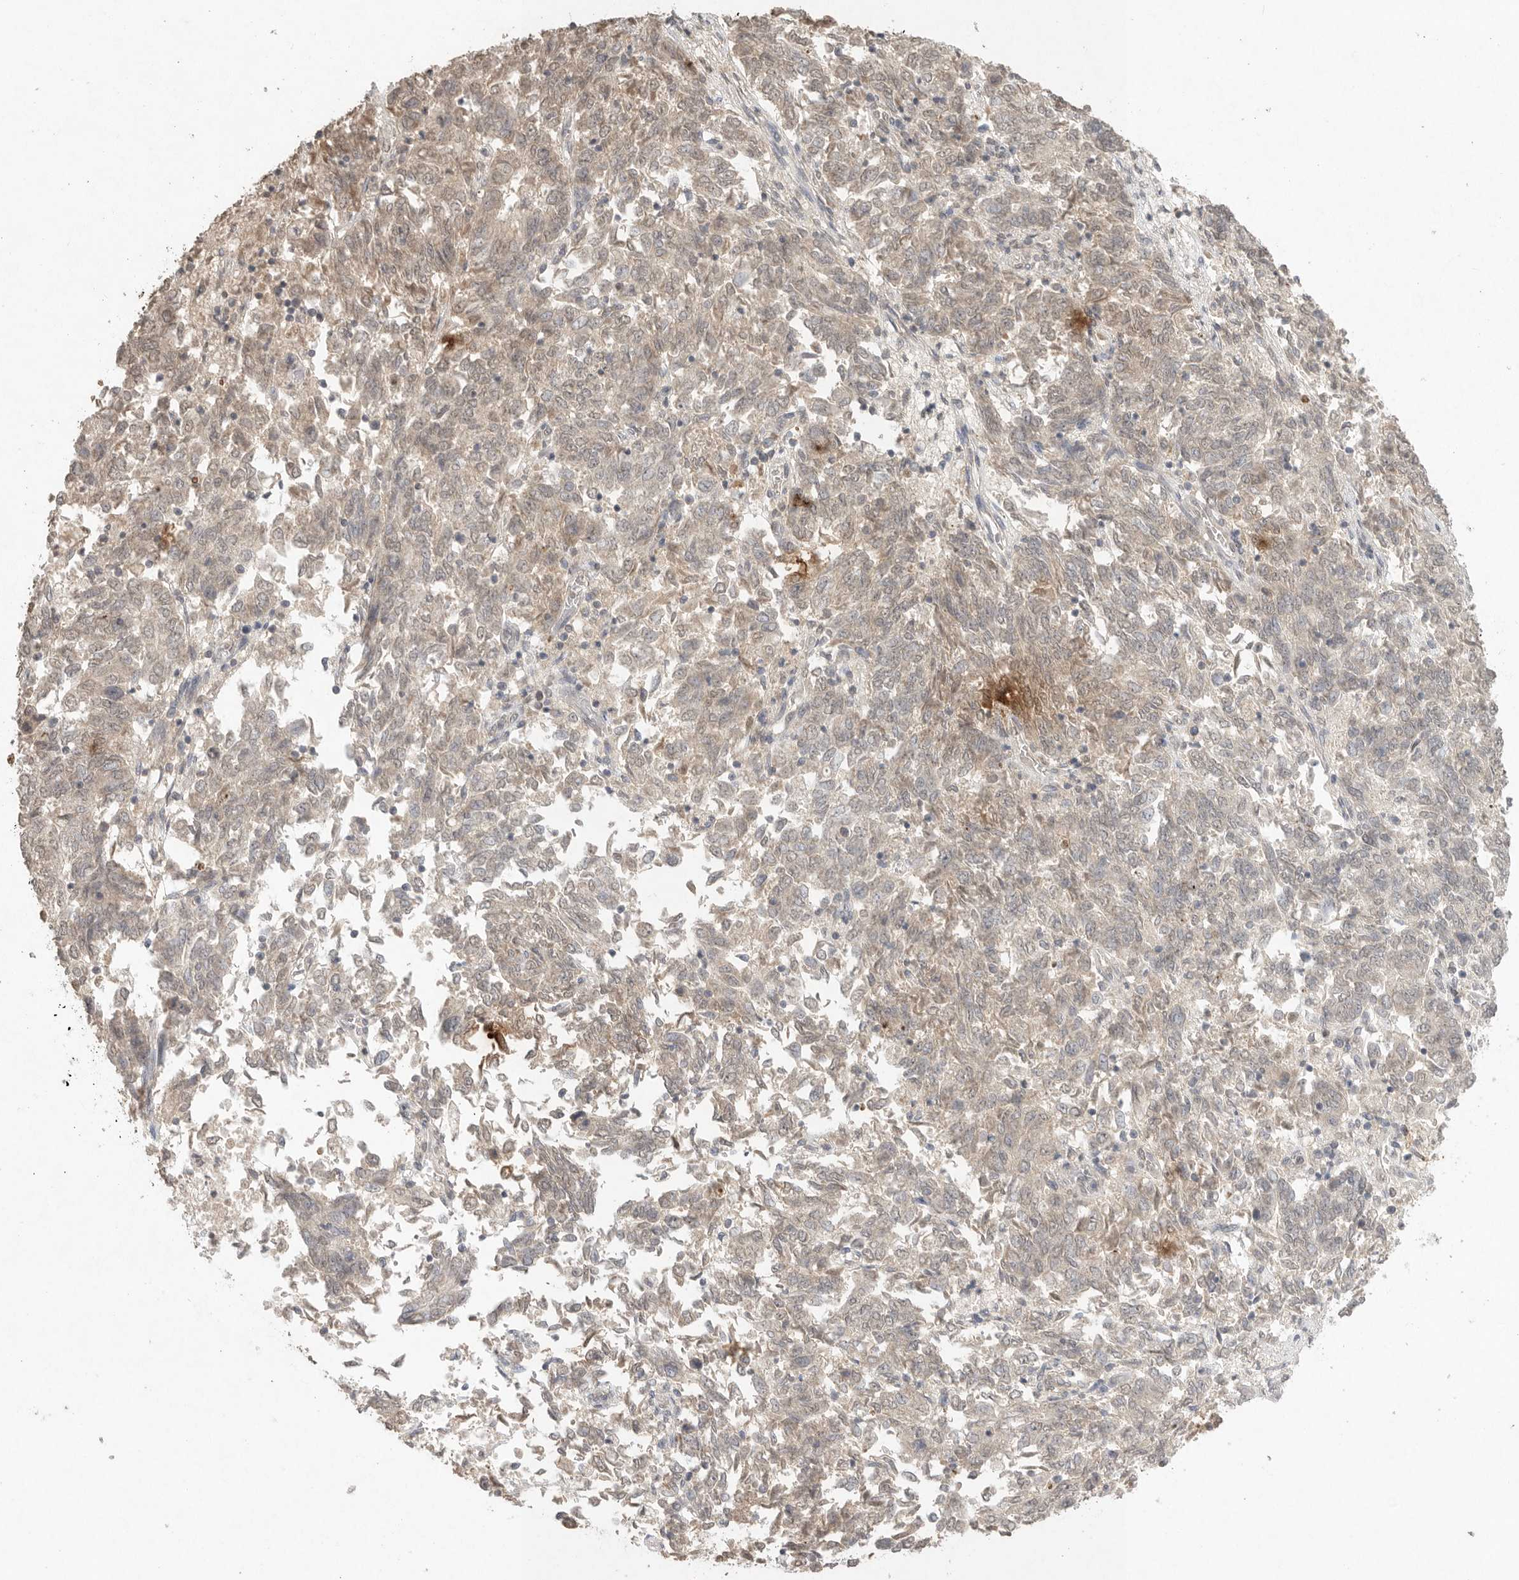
{"staining": {"intensity": "weak", "quantity": "25%-75%", "location": "cytoplasmic/membranous"}, "tissue": "endometrial cancer", "cell_type": "Tumor cells", "image_type": "cancer", "snomed": [{"axis": "morphology", "description": "Adenocarcinoma, NOS"}, {"axis": "topography", "description": "Endometrium"}], "caption": "Immunohistochemistry (IHC) photomicrograph of neoplastic tissue: adenocarcinoma (endometrial) stained using immunohistochemistry (IHC) reveals low levels of weak protein expression localized specifically in the cytoplasmic/membranous of tumor cells, appearing as a cytoplasmic/membranous brown color.", "gene": "KLK5", "patient": {"sex": "female", "age": 80}}